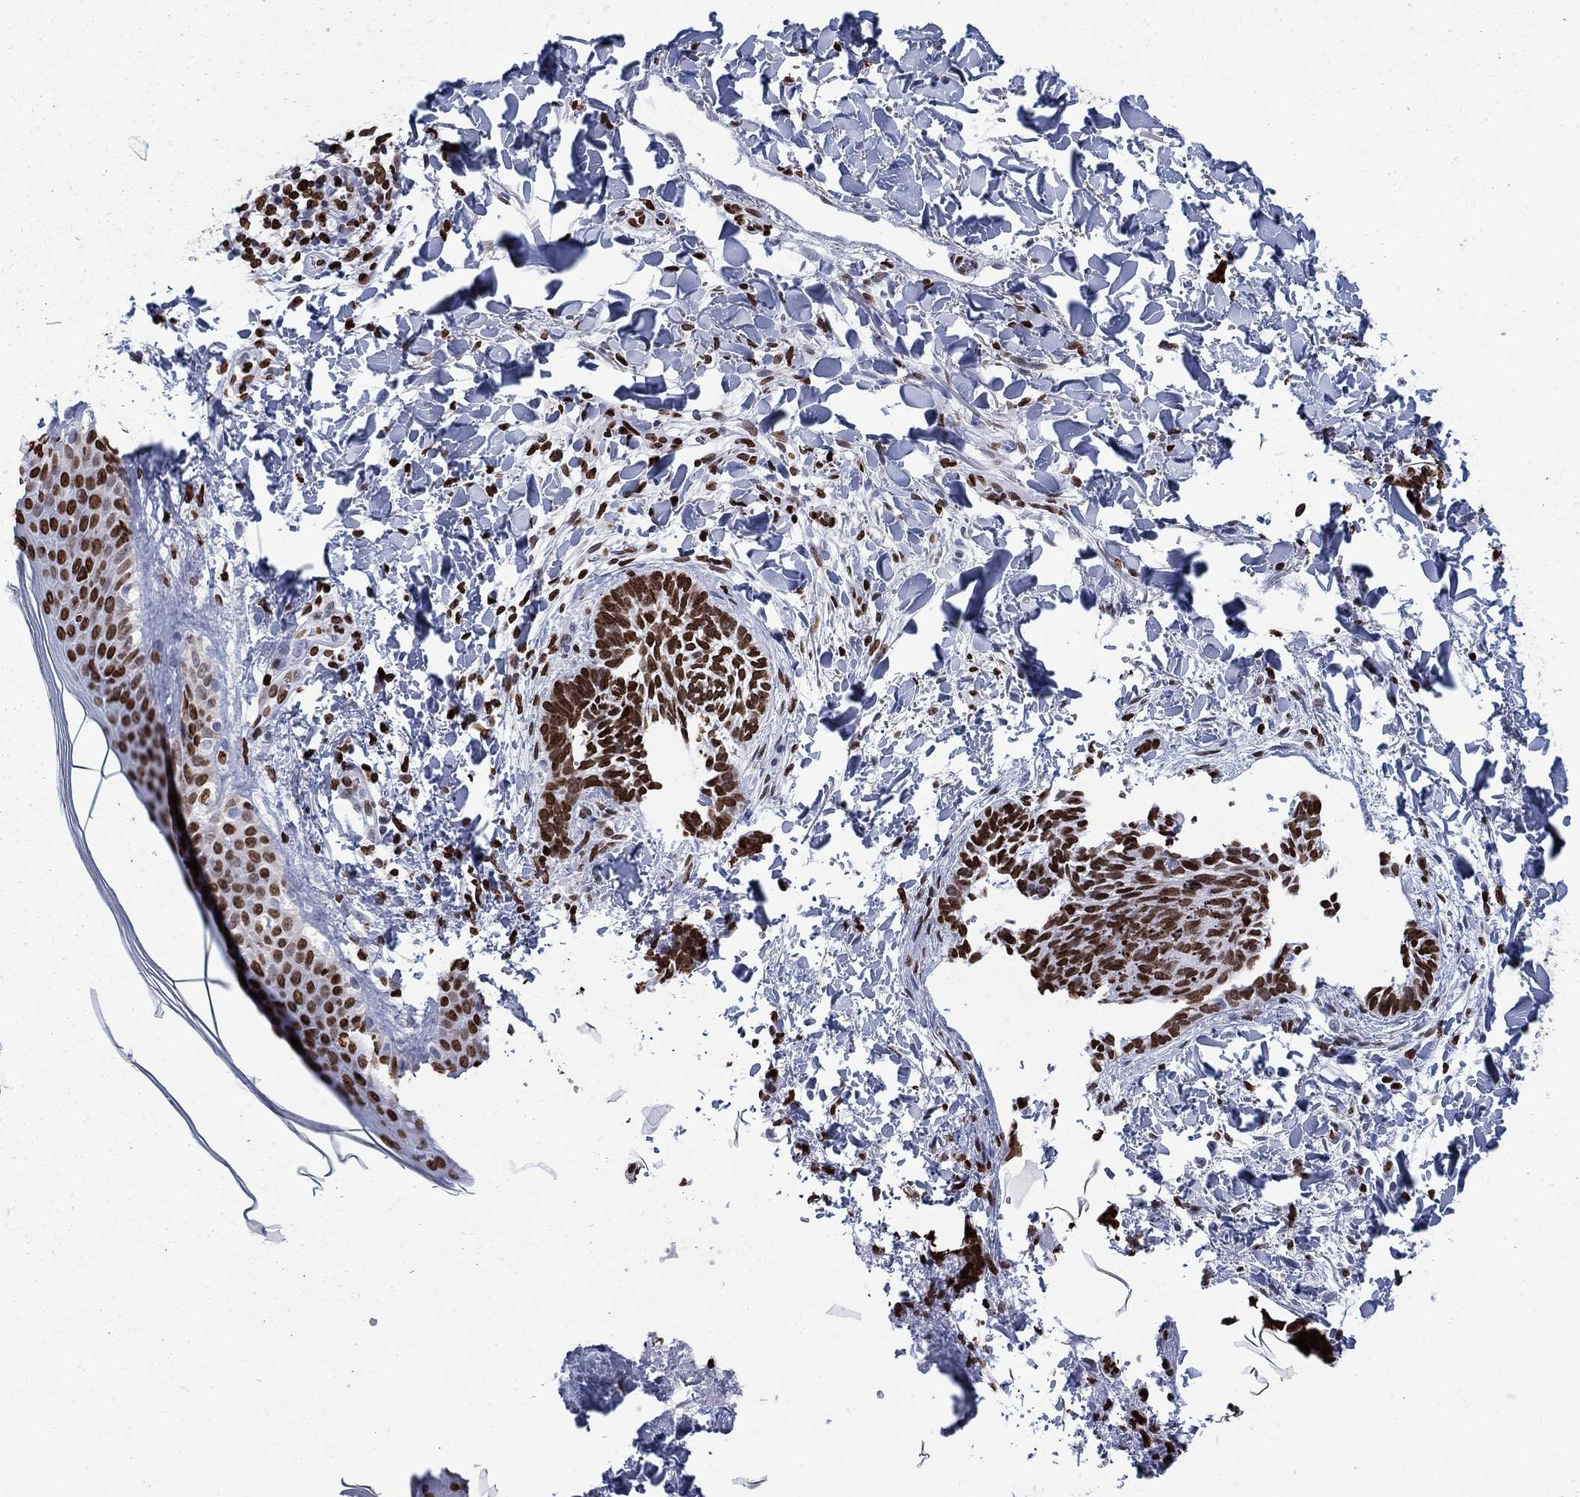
{"staining": {"intensity": "strong", "quantity": ">75%", "location": "nuclear"}, "tissue": "skin cancer", "cell_type": "Tumor cells", "image_type": "cancer", "snomed": [{"axis": "morphology", "description": "Normal tissue, NOS"}, {"axis": "morphology", "description": "Basal cell carcinoma"}, {"axis": "topography", "description": "Skin"}], "caption": "High-magnification brightfield microscopy of skin cancer (basal cell carcinoma) stained with DAB (3,3'-diaminobenzidine) (brown) and counterstained with hematoxylin (blue). tumor cells exhibit strong nuclear expression is identified in approximately>75% of cells. The staining was performed using DAB, with brown indicating positive protein expression. Nuclei are stained blue with hematoxylin.", "gene": "H1-5", "patient": {"sex": "male", "age": 46}}